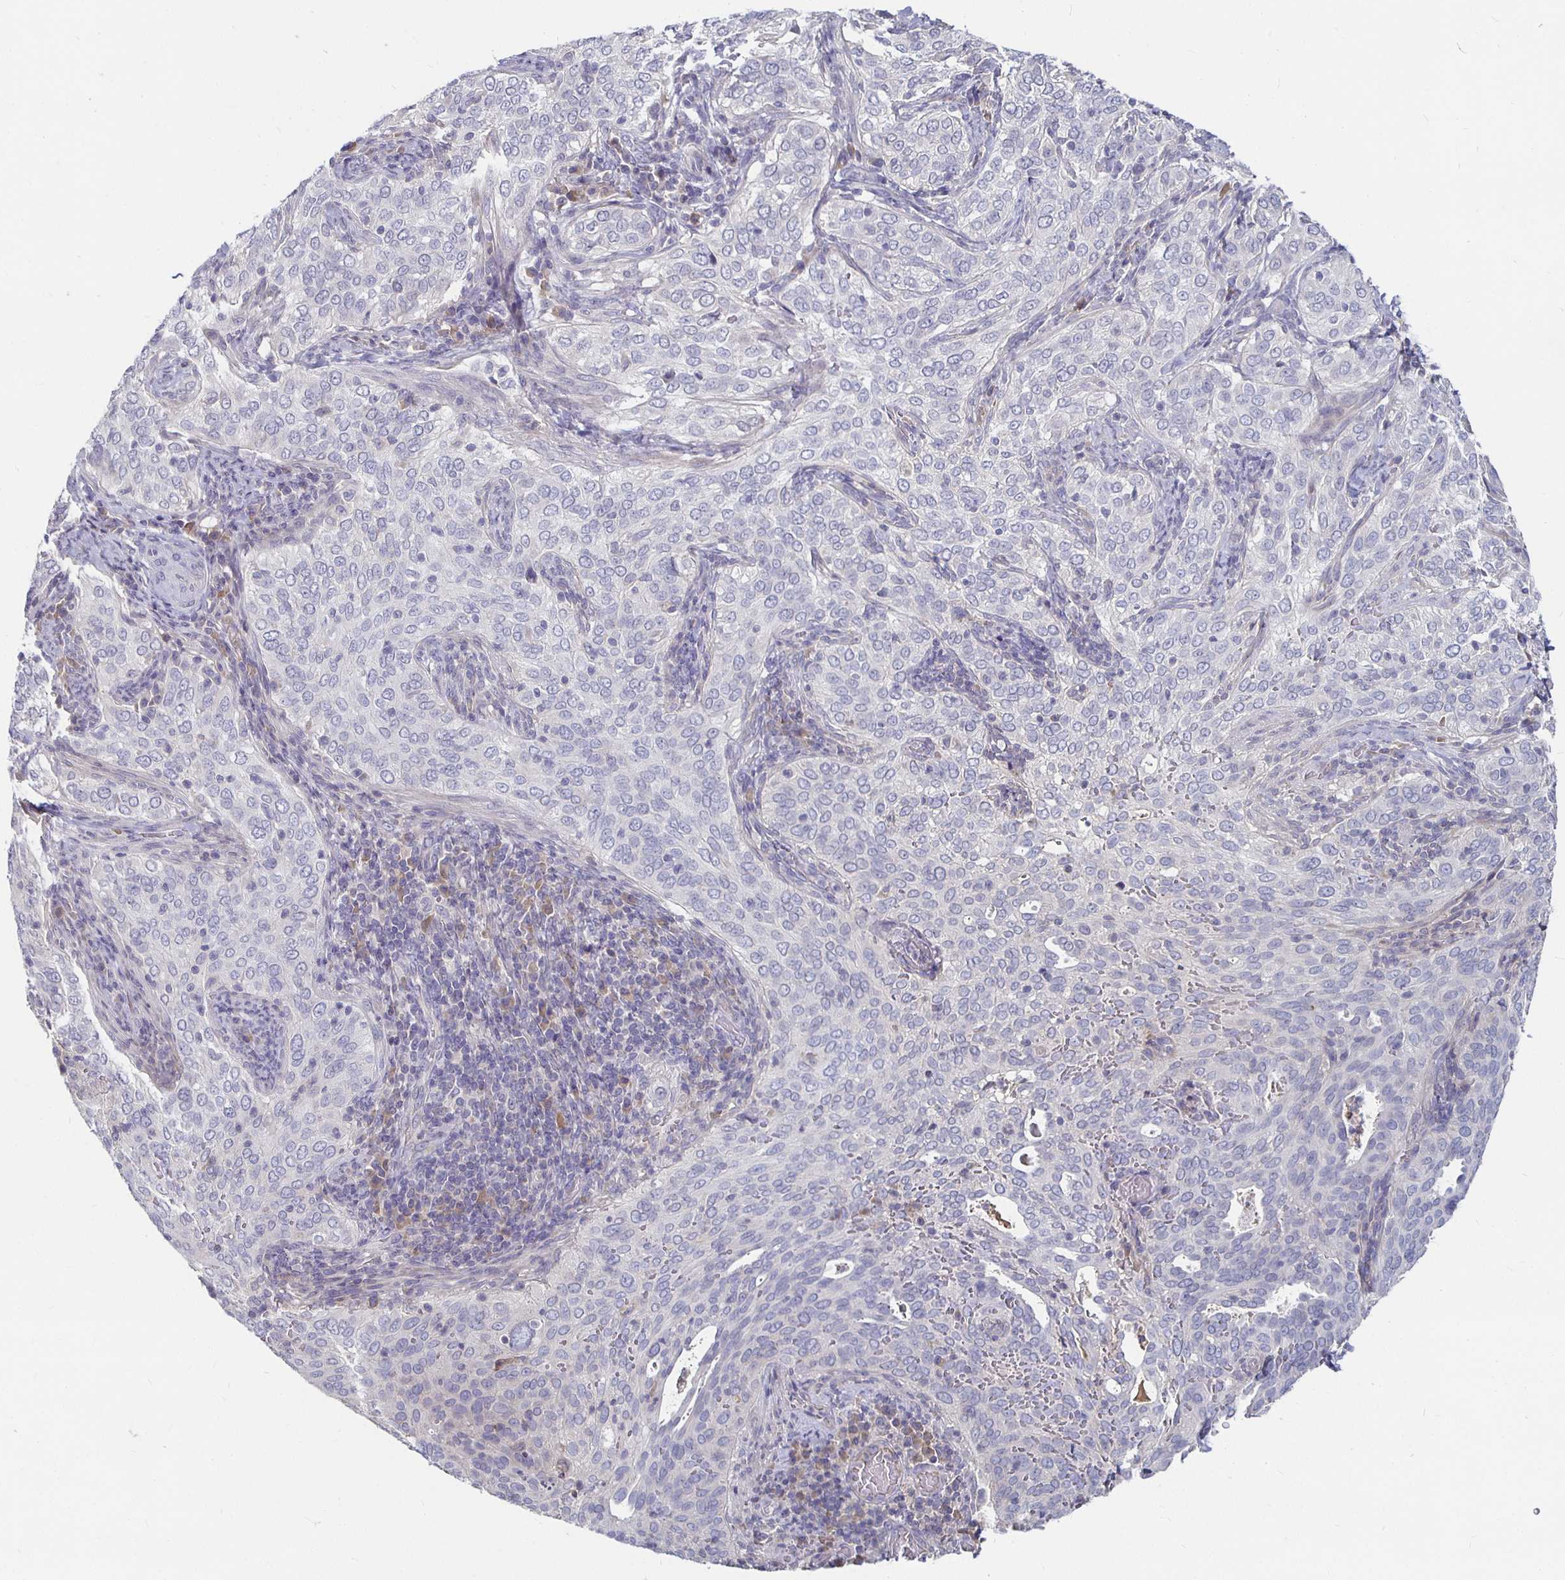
{"staining": {"intensity": "negative", "quantity": "none", "location": "none"}, "tissue": "cervical cancer", "cell_type": "Tumor cells", "image_type": "cancer", "snomed": [{"axis": "morphology", "description": "Squamous cell carcinoma, NOS"}, {"axis": "topography", "description": "Cervix"}], "caption": "Immunohistochemical staining of cervical cancer reveals no significant staining in tumor cells.", "gene": "RNF144B", "patient": {"sex": "female", "age": 38}}